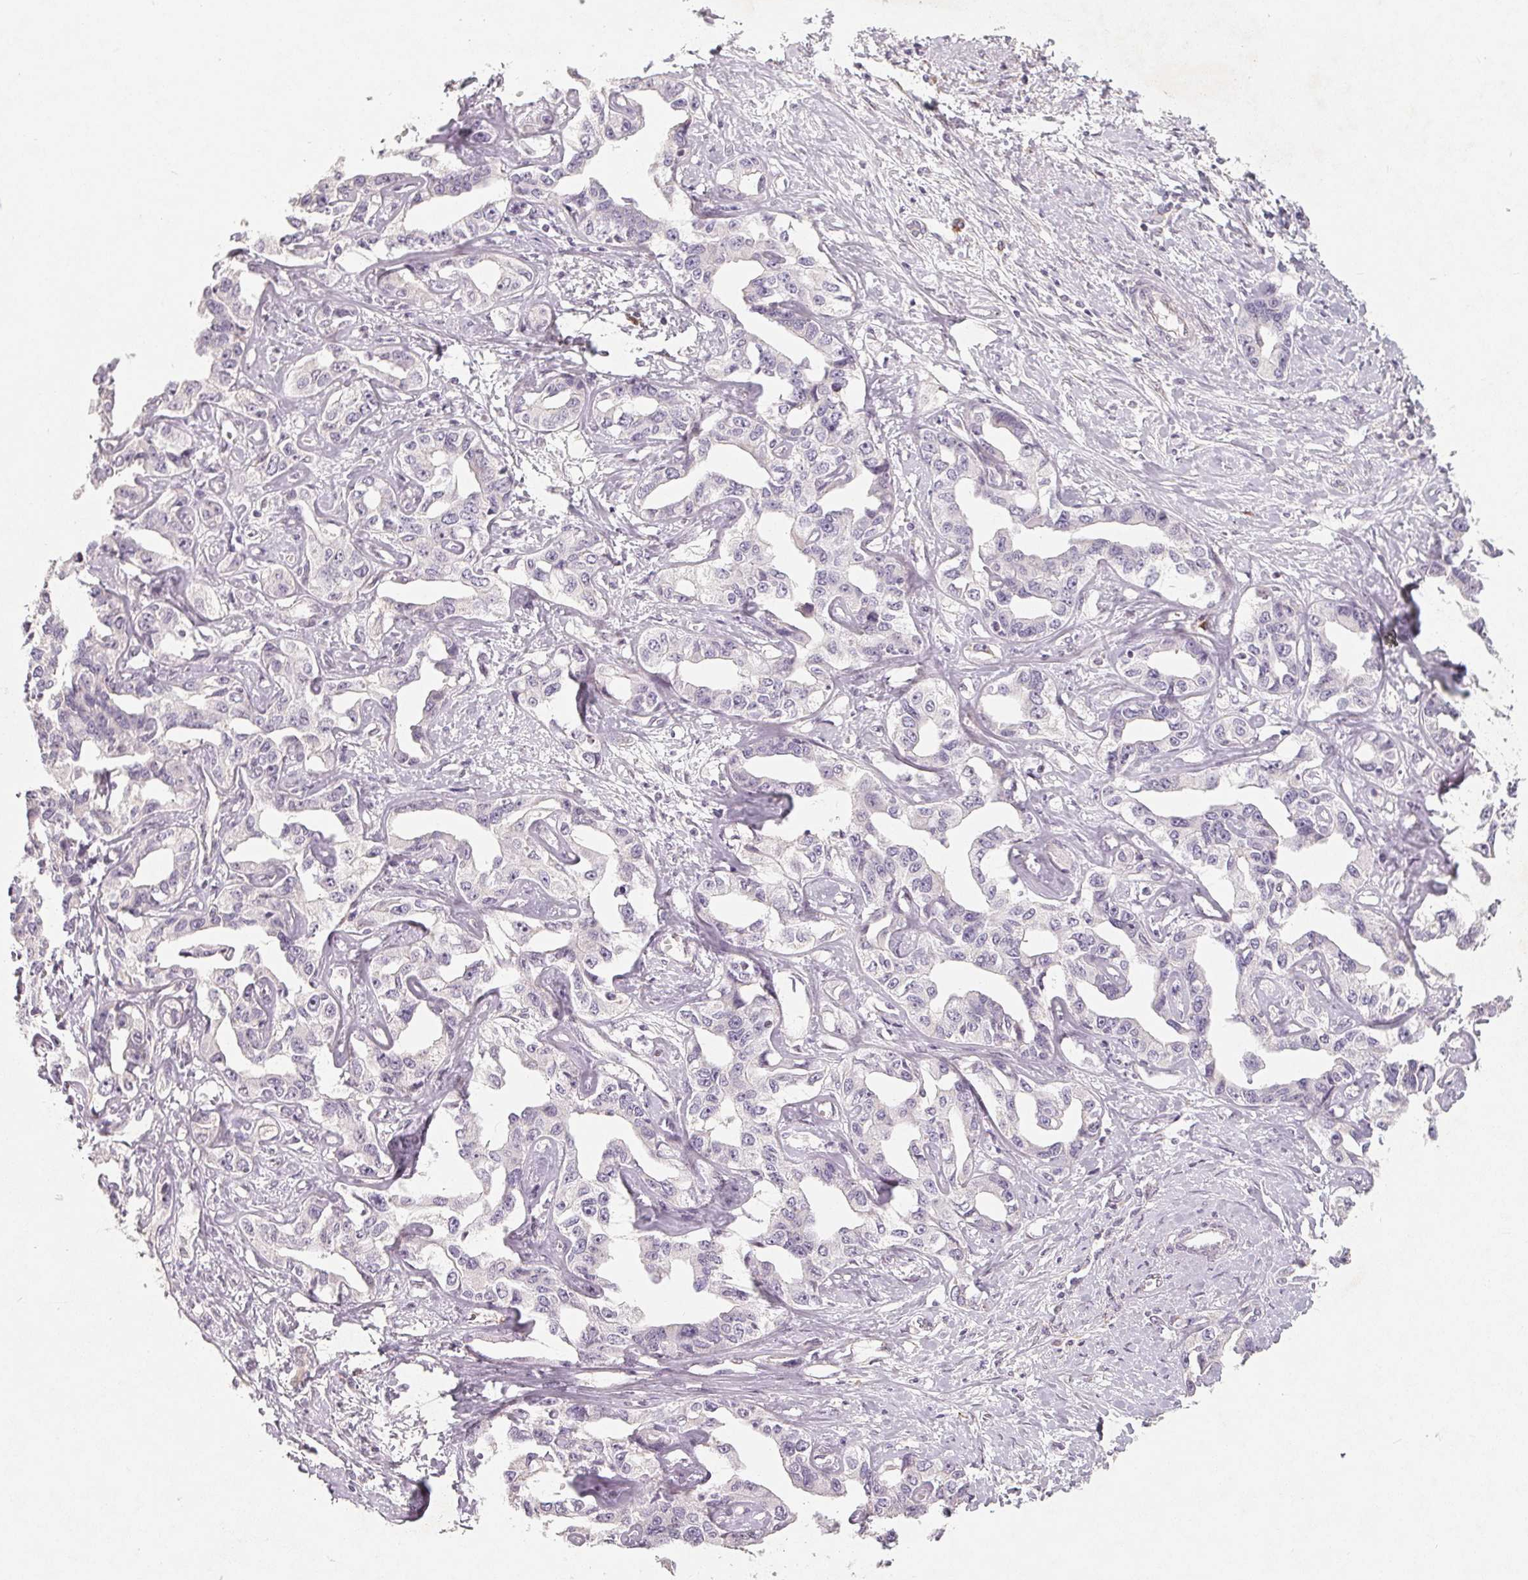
{"staining": {"intensity": "negative", "quantity": "none", "location": "none"}, "tissue": "liver cancer", "cell_type": "Tumor cells", "image_type": "cancer", "snomed": [{"axis": "morphology", "description": "Cholangiocarcinoma"}, {"axis": "topography", "description": "Liver"}], "caption": "Tumor cells show no significant staining in liver cholangiocarcinoma.", "gene": "TMSB15B", "patient": {"sex": "male", "age": 59}}